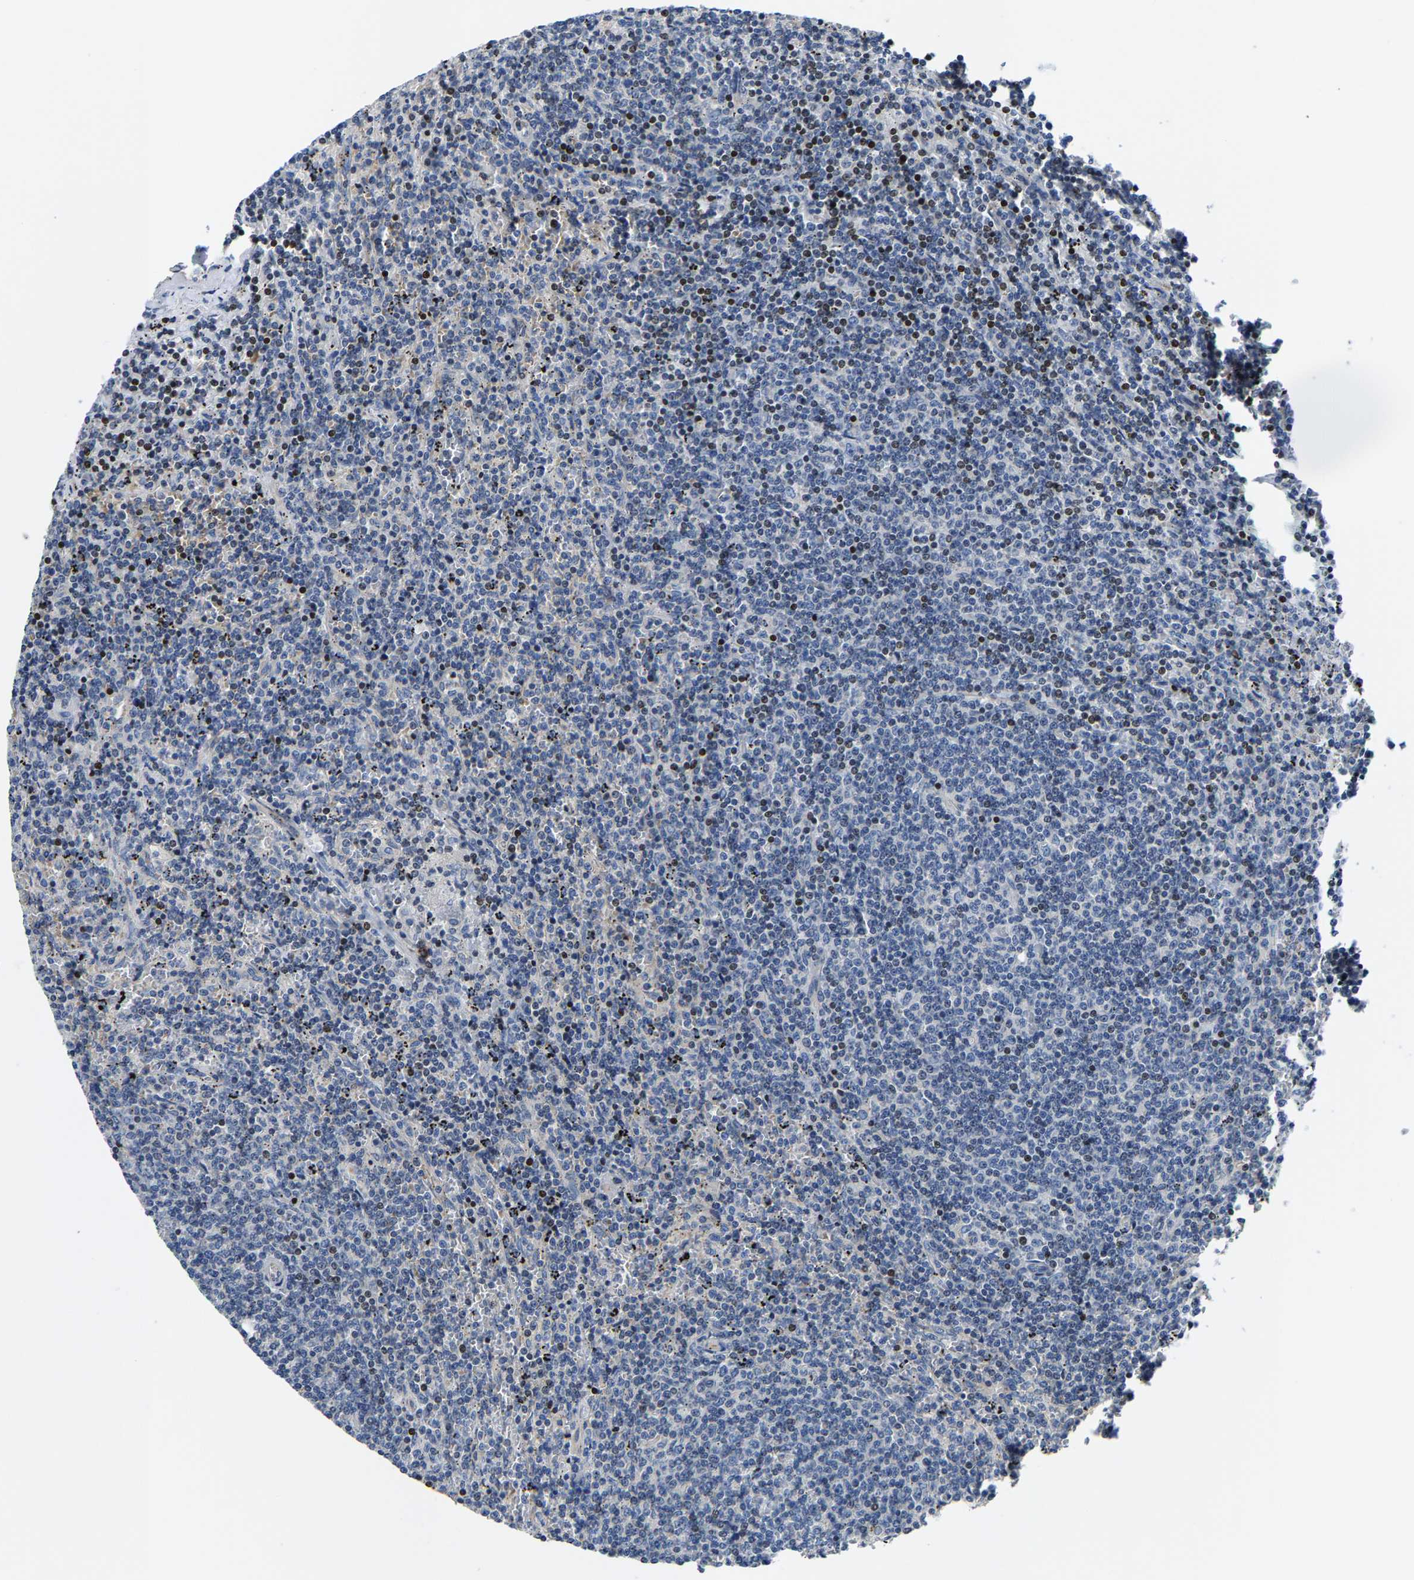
{"staining": {"intensity": "negative", "quantity": "none", "location": "none"}, "tissue": "lymphoma", "cell_type": "Tumor cells", "image_type": "cancer", "snomed": [{"axis": "morphology", "description": "Malignant lymphoma, non-Hodgkin's type, Low grade"}, {"axis": "topography", "description": "Spleen"}], "caption": "Tumor cells are negative for brown protein staining in malignant lymphoma, non-Hodgkin's type (low-grade).", "gene": "AGBL3", "patient": {"sex": "female", "age": 50}}